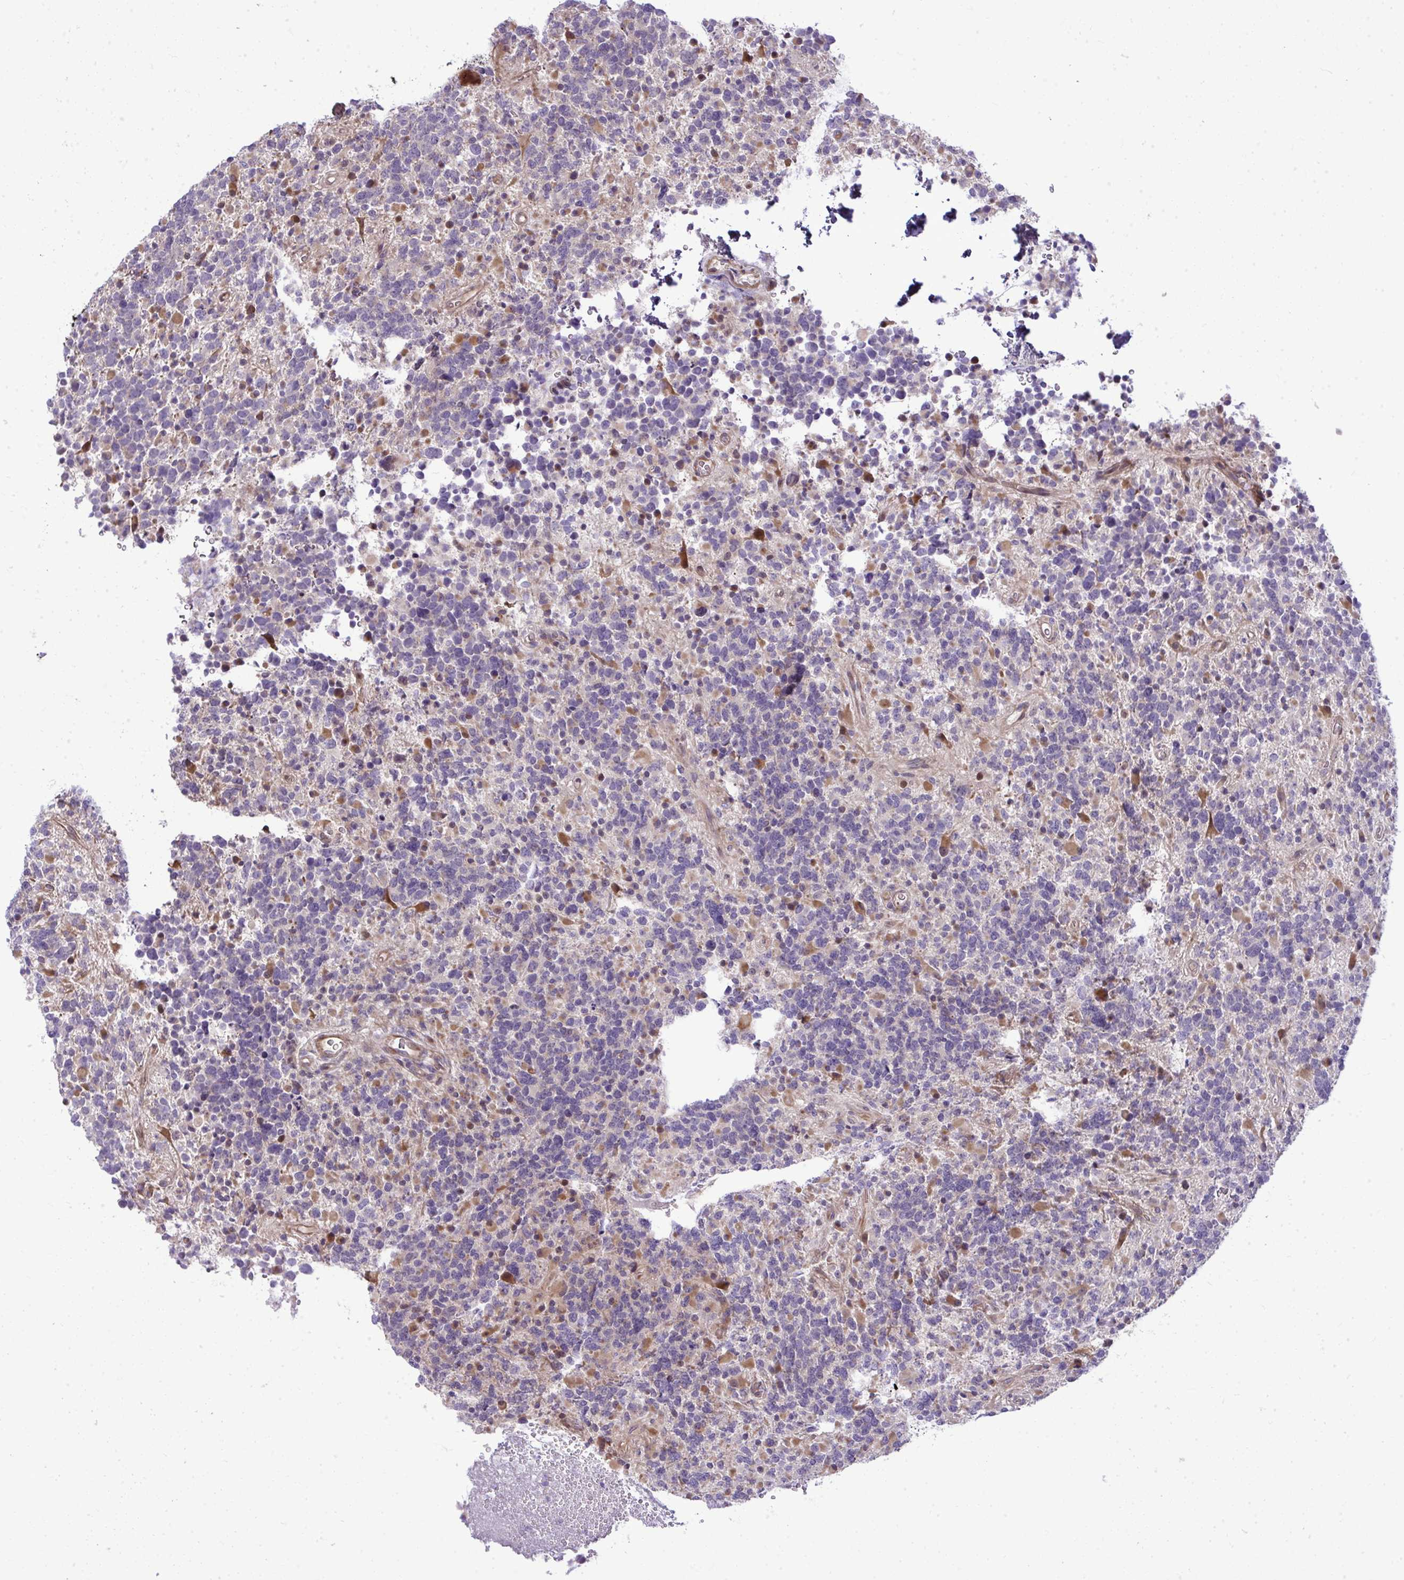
{"staining": {"intensity": "negative", "quantity": "none", "location": "none"}, "tissue": "glioma", "cell_type": "Tumor cells", "image_type": "cancer", "snomed": [{"axis": "morphology", "description": "Glioma, malignant, High grade"}, {"axis": "topography", "description": "Brain"}], "caption": "This is an immunohistochemistry (IHC) image of human high-grade glioma (malignant). There is no positivity in tumor cells.", "gene": "ZSCAN9", "patient": {"sex": "female", "age": 40}}